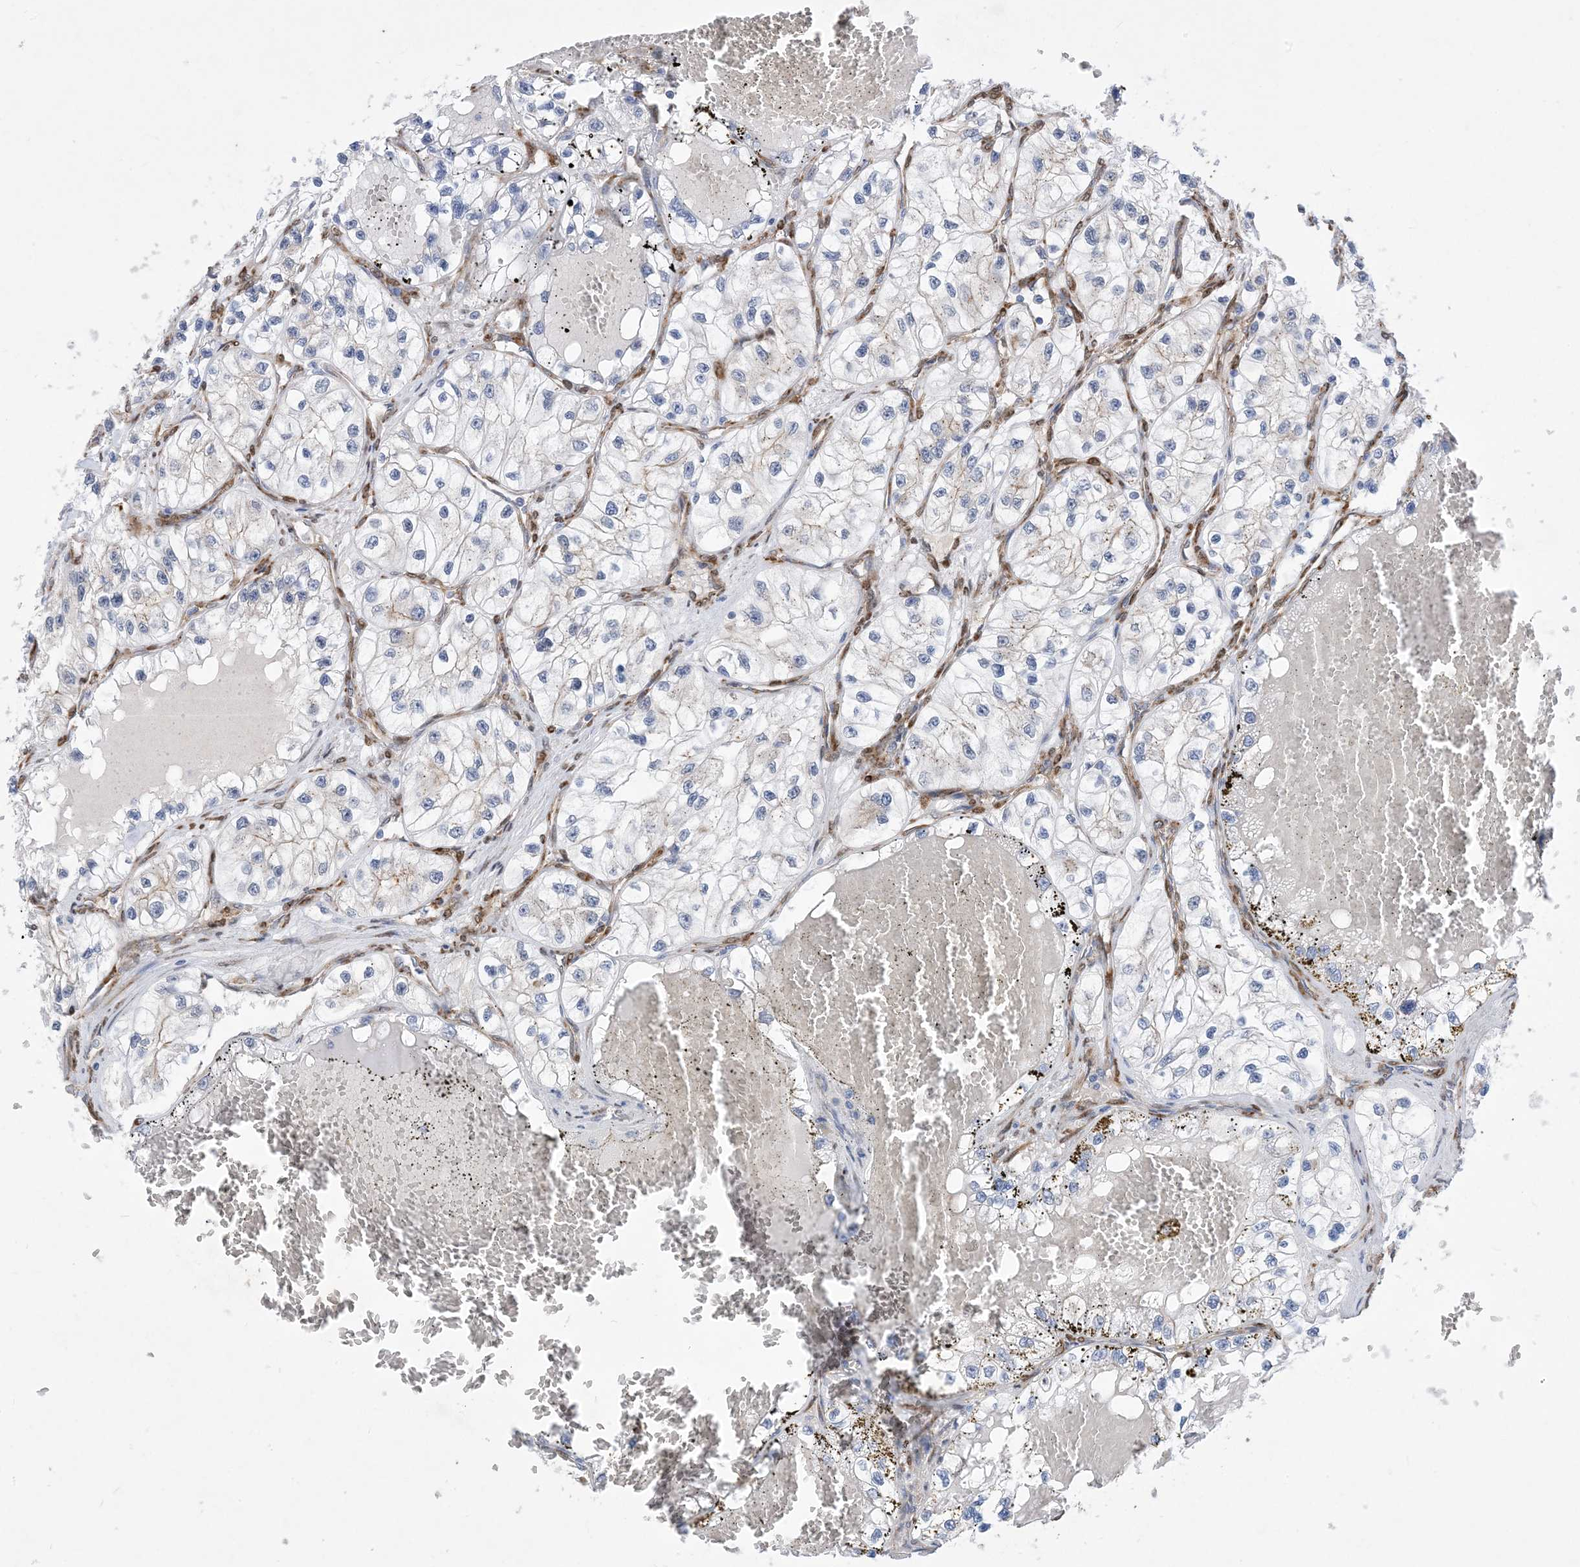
{"staining": {"intensity": "negative", "quantity": "none", "location": "none"}, "tissue": "renal cancer", "cell_type": "Tumor cells", "image_type": "cancer", "snomed": [{"axis": "morphology", "description": "Adenocarcinoma, NOS"}, {"axis": "topography", "description": "Kidney"}], "caption": "Tumor cells are negative for brown protein staining in adenocarcinoma (renal).", "gene": "RBMS3", "patient": {"sex": "female", "age": 57}}